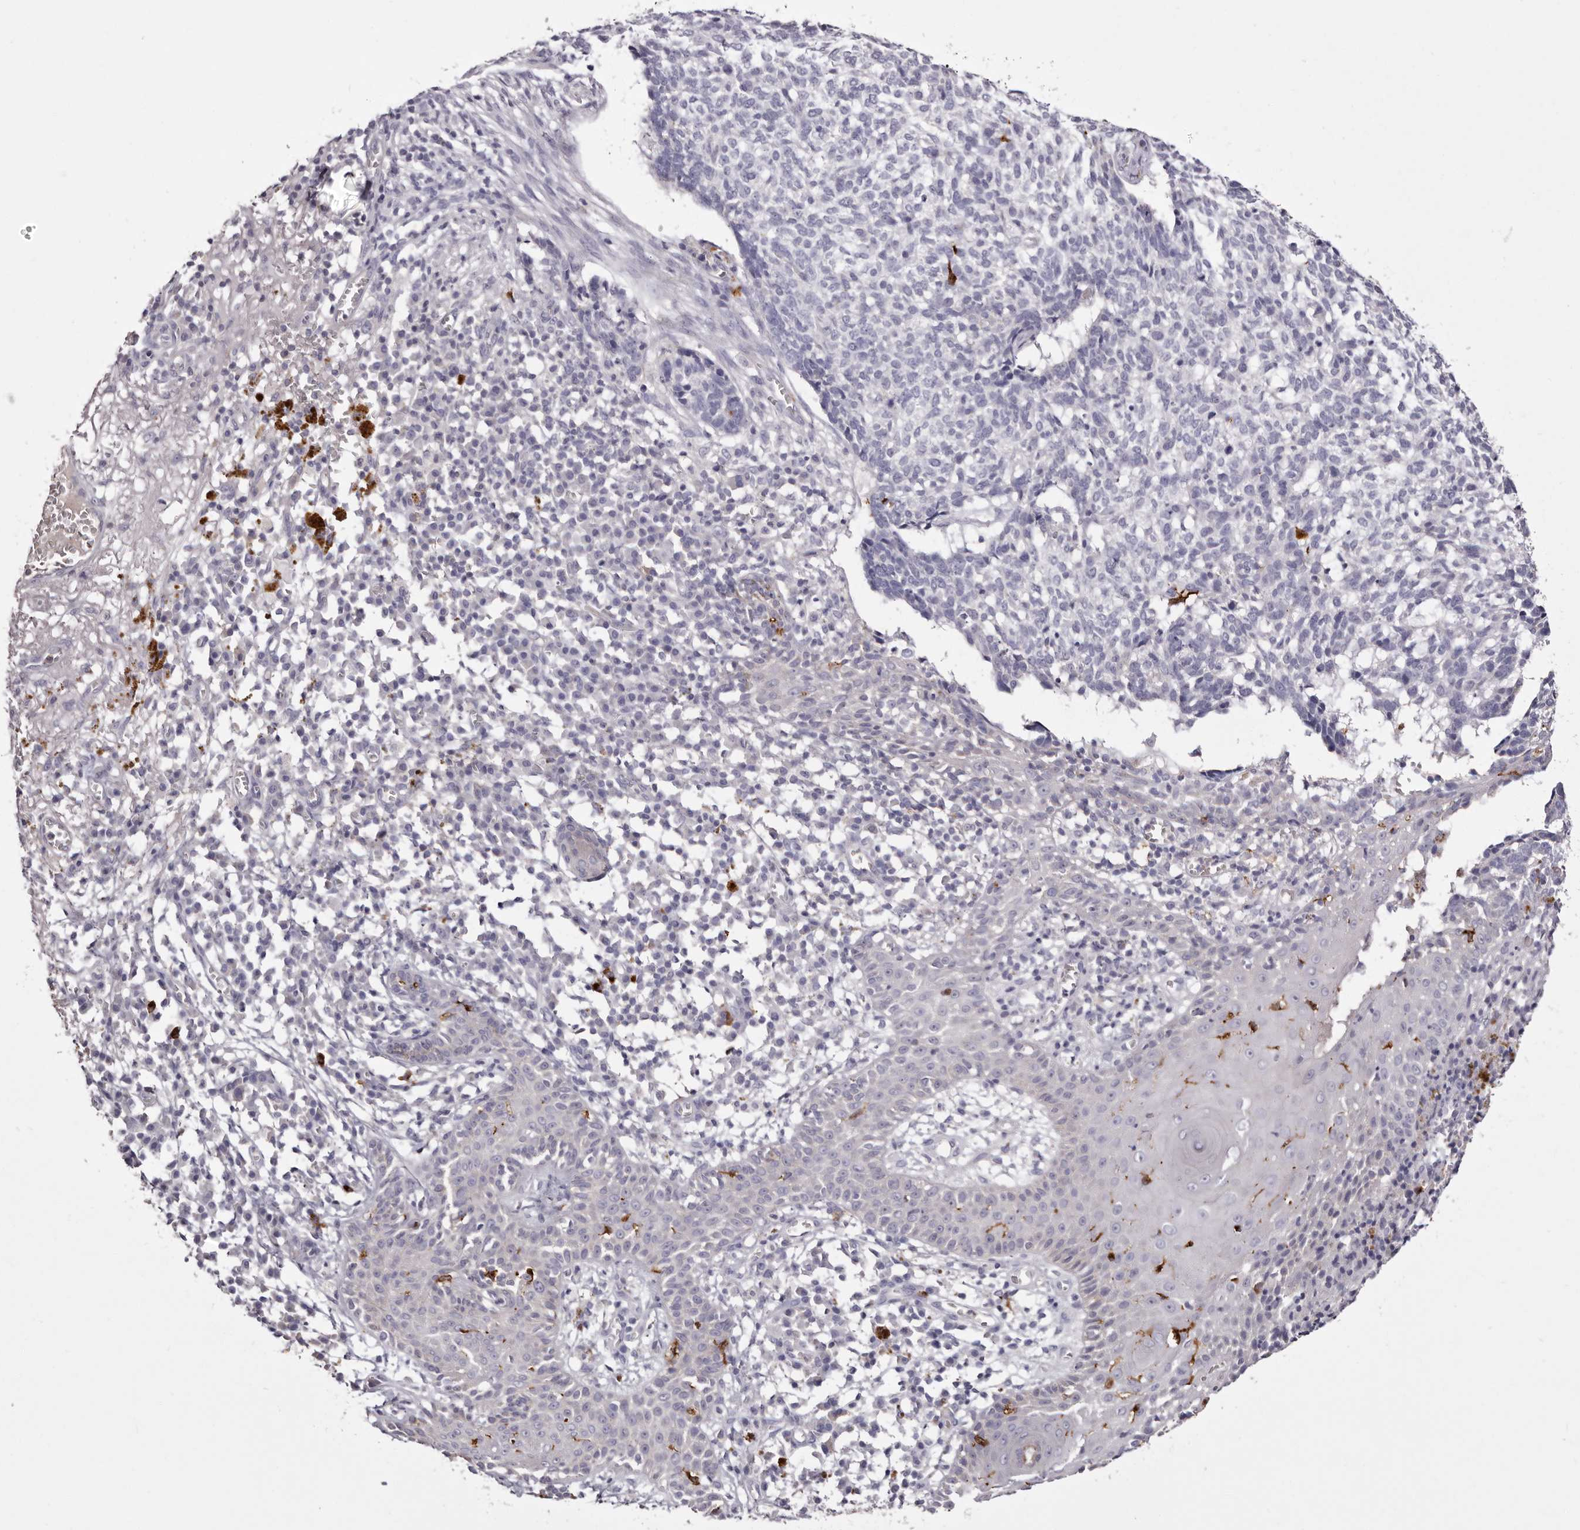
{"staining": {"intensity": "negative", "quantity": "none", "location": "none"}, "tissue": "skin cancer", "cell_type": "Tumor cells", "image_type": "cancer", "snomed": [{"axis": "morphology", "description": "Basal cell carcinoma"}, {"axis": "topography", "description": "Skin"}], "caption": "Skin basal cell carcinoma was stained to show a protein in brown. There is no significant staining in tumor cells. (Stains: DAB (3,3'-diaminobenzidine) immunohistochemistry with hematoxylin counter stain, Microscopy: brightfield microscopy at high magnification).", "gene": "S1PR5", "patient": {"sex": "male", "age": 85}}